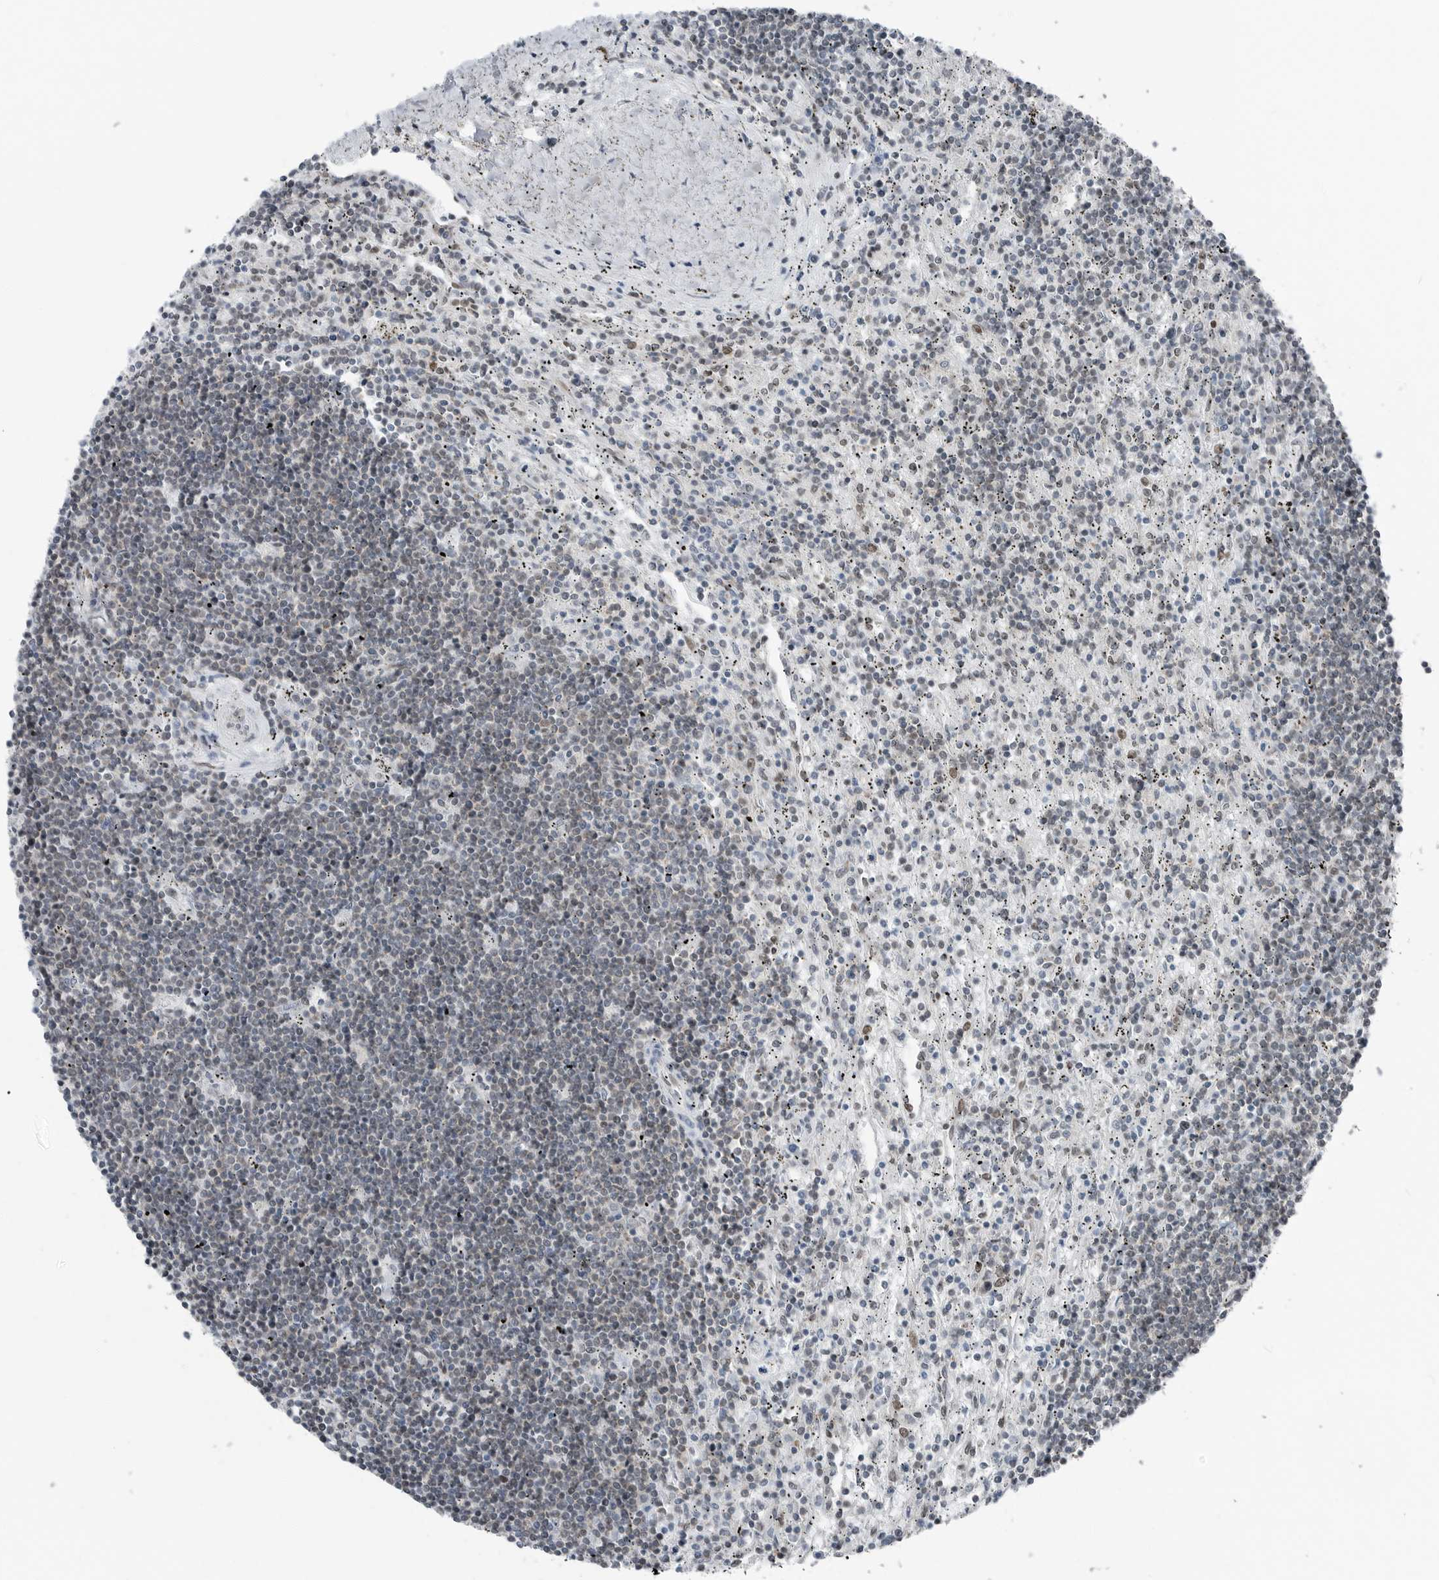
{"staining": {"intensity": "negative", "quantity": "none", "location": "none"}, "tissue": "lymphoma", "cell_type": "Tumor cells", "image_type": "cancer", "snomed": [{"axis": "morphology", "description": "Malignant lymphoma, non-Hodgkin's type, Low grade"}, {"axis": "topography", "description": "Spleen"}], "caption": "There is no significant expression in tumor cells of malignant lymphoma, non-Hodgkin's type (low-grade).", "gene": "BLZF1", "patient": {"sex": "male", "age": 76}}